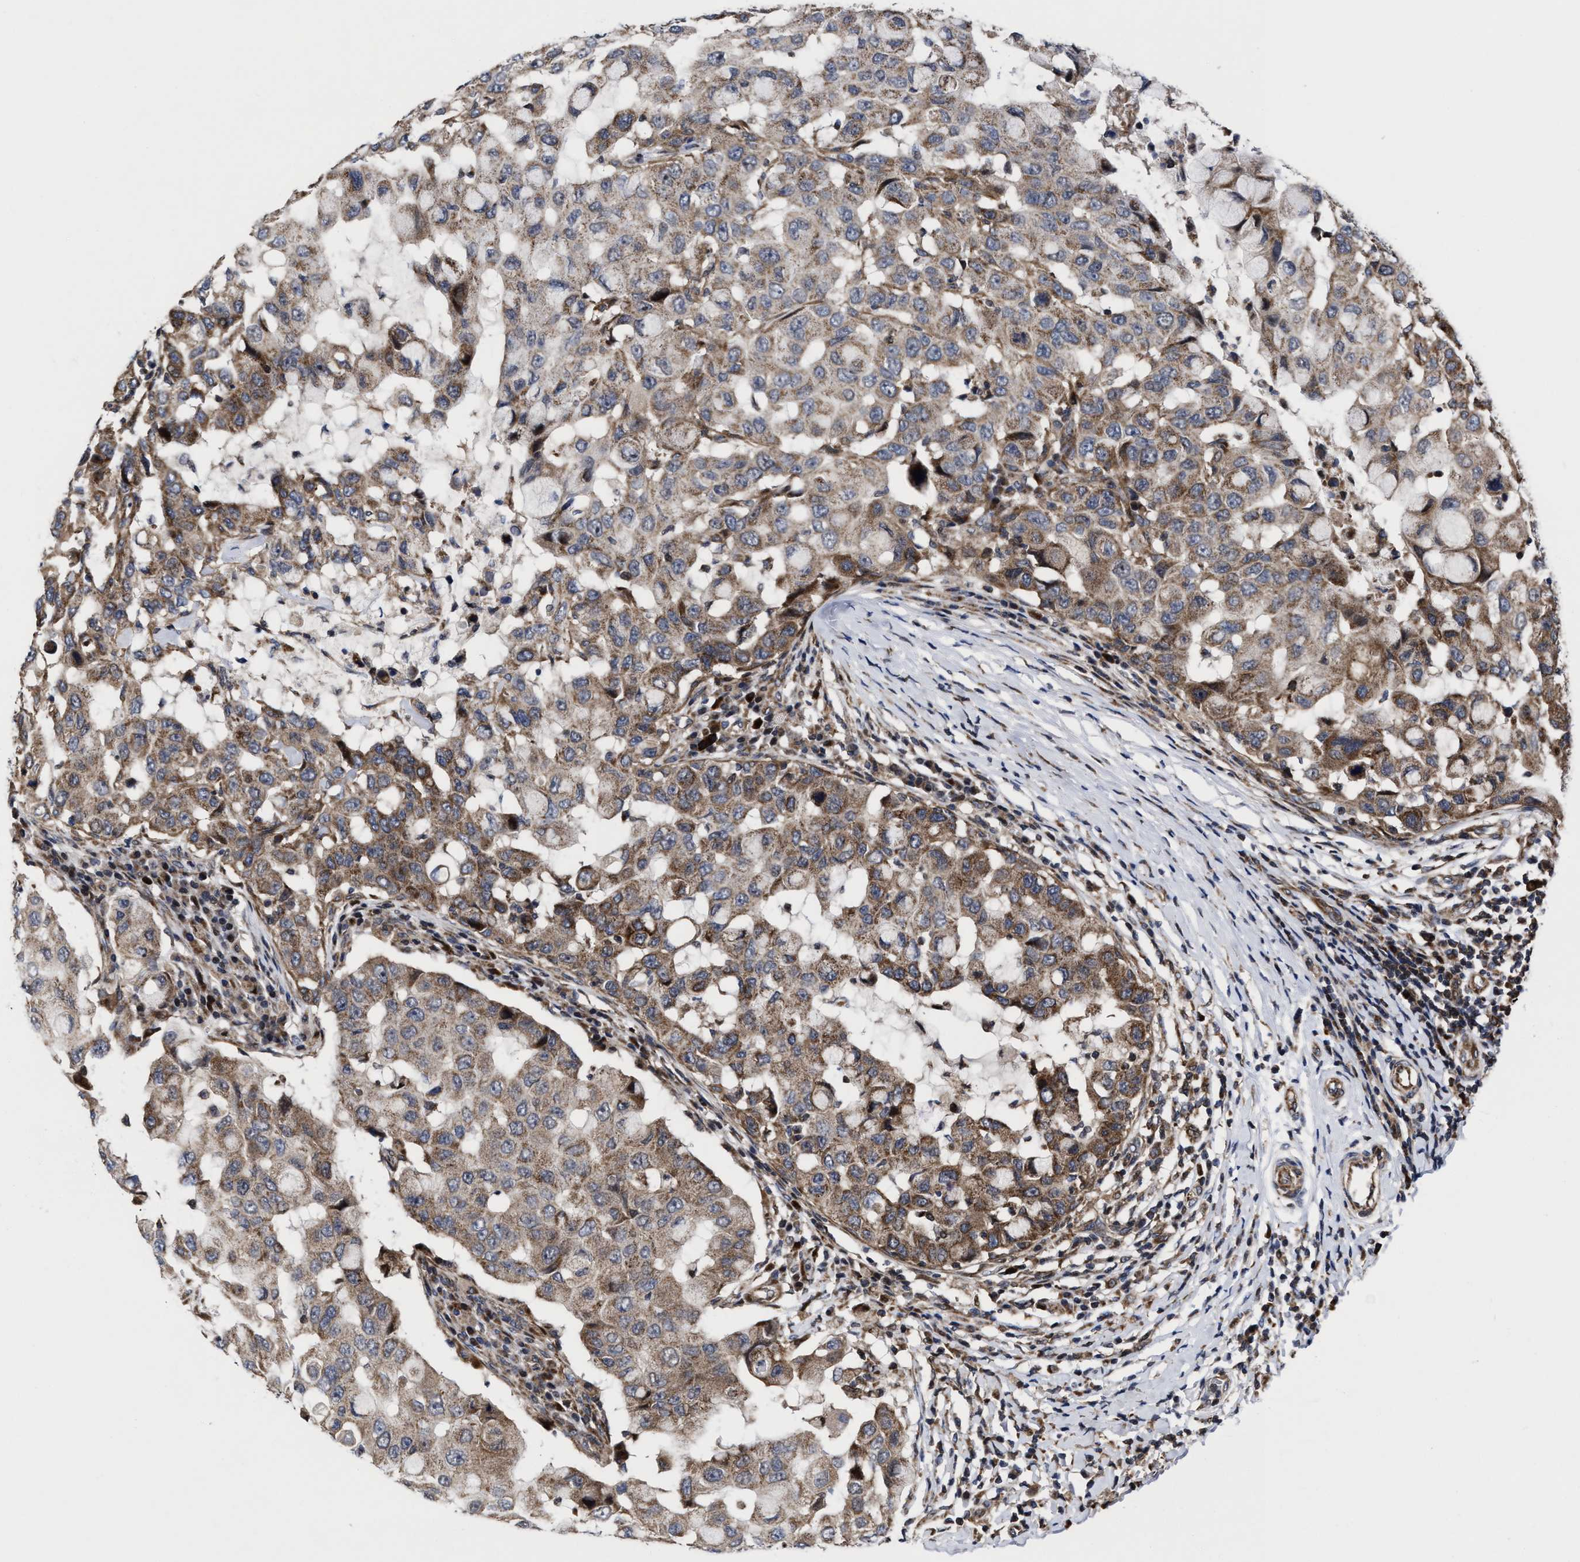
{"staining": {"intensity": "weak", "quantity": ">75%", "location": "cytoplasmic/membranous"}, "tissue": "breast cancer", "cell_type": "Tumor cells", "image_type": "cancer", "snomed": [{"axis": "morphology", "description": "Duct carcinoma"}, {"axis": "topography", "description": "Breast"}], "caption": "Protein expression analysis of human breast cancer reveals weak cytoplasmic/membranous staining in approximately >75% of tumor cells.", "gene": "MRPL50", "patient": {"sex": "female", "age": 27}}